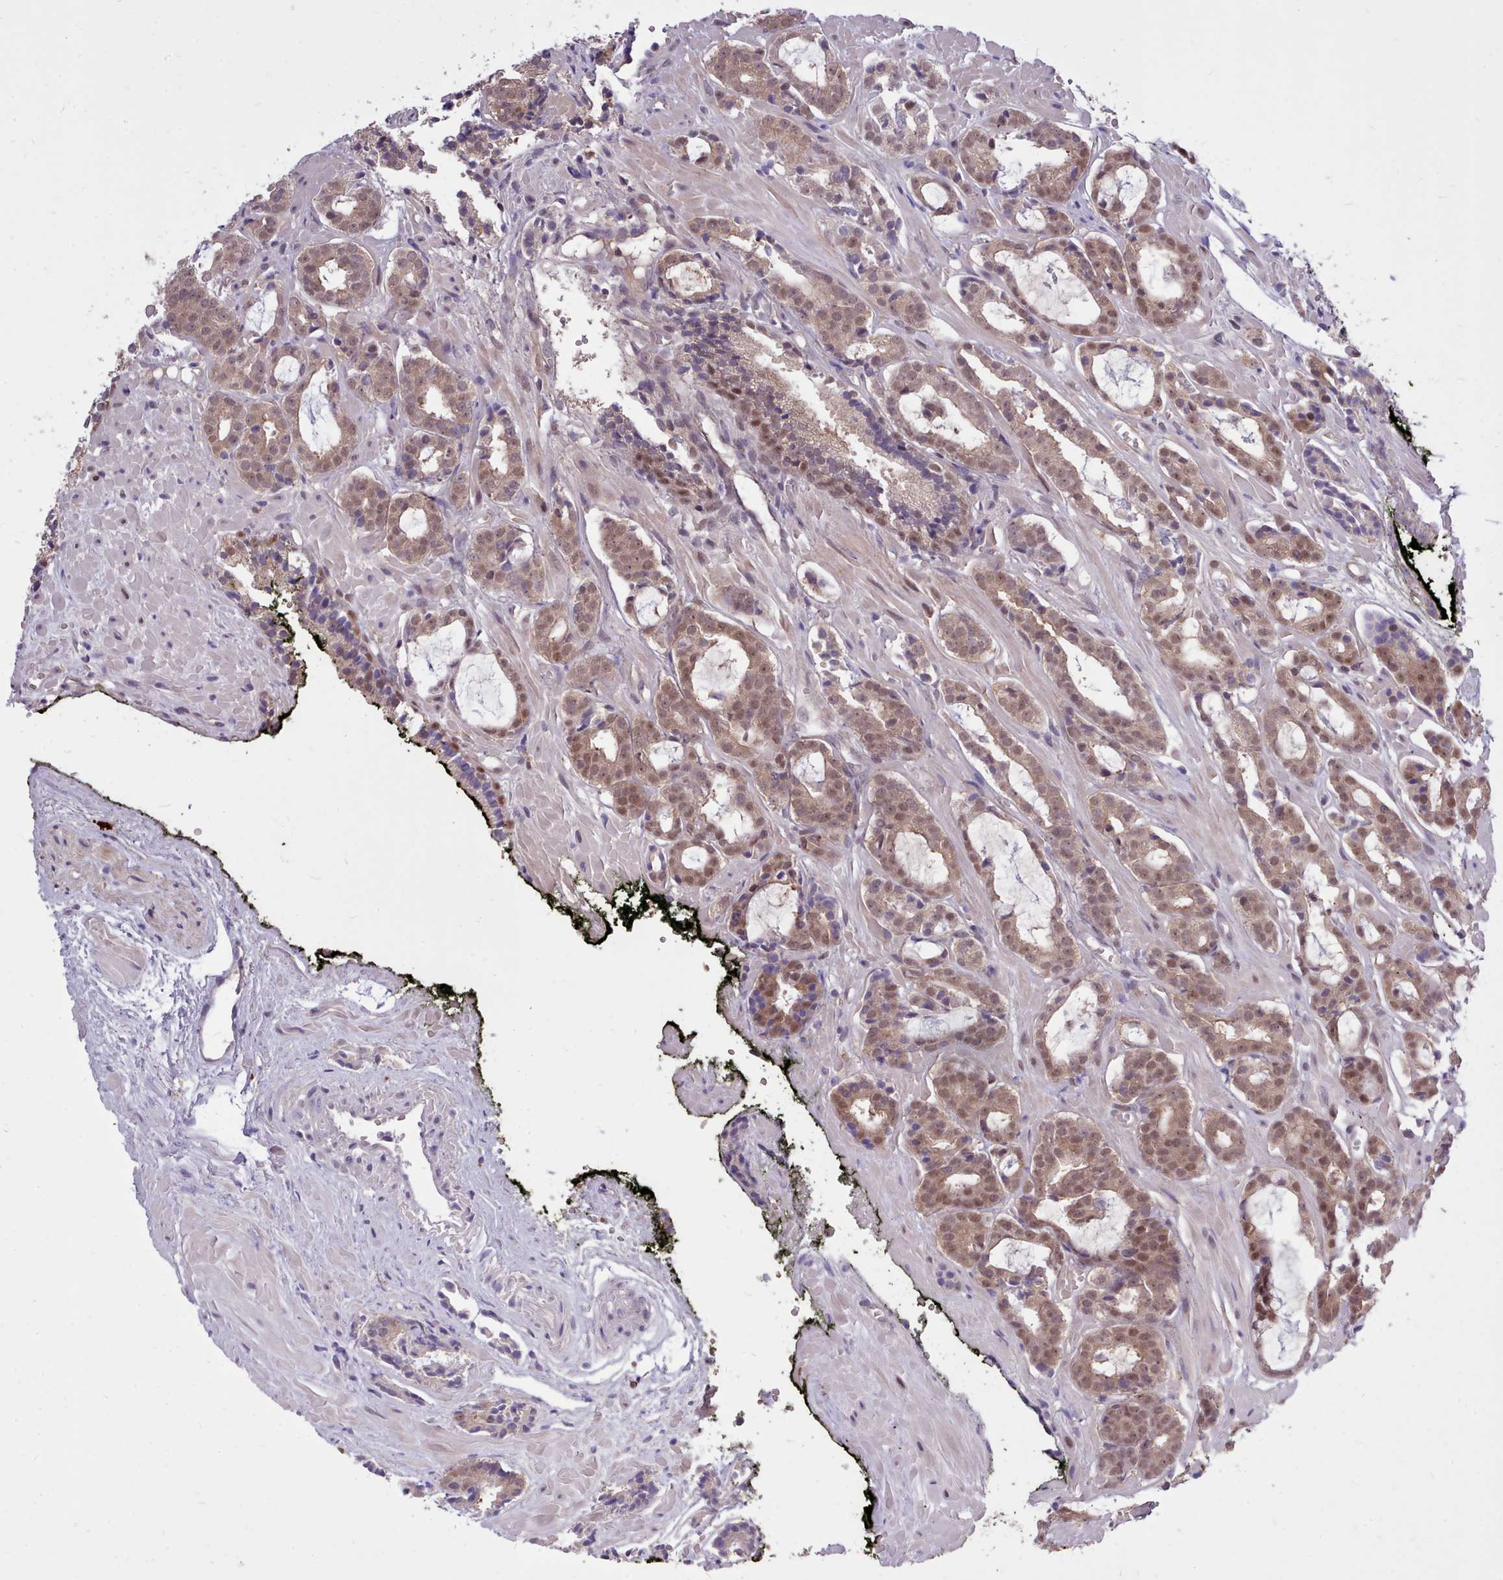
{"staining": {"intensity": "weak", "quantity": ">75%", "location": "cytoplasmic/membranous,nuclear"}, "tissue": "prostate cancer", "cell_type": "Tumor cells", "image_type": "cancer", "snomed": [{"axis": "morphology", "description": "Adenocarcinoma, High grade"}, {"axis": "topography", "description": "Prostate"}], "caption": "Immunohistochemical staining of human prostate high-grade adenocarcinoma reveals low levels of weak cytoplasmic/membranous and nuclear protein expression in approximately >75% of tumor cells. Immunohistochemistry stains the protein in brown and the nuclei are stained blue.", "gene": "AHCY", "patient": {"sex": "male", "age": 71}}